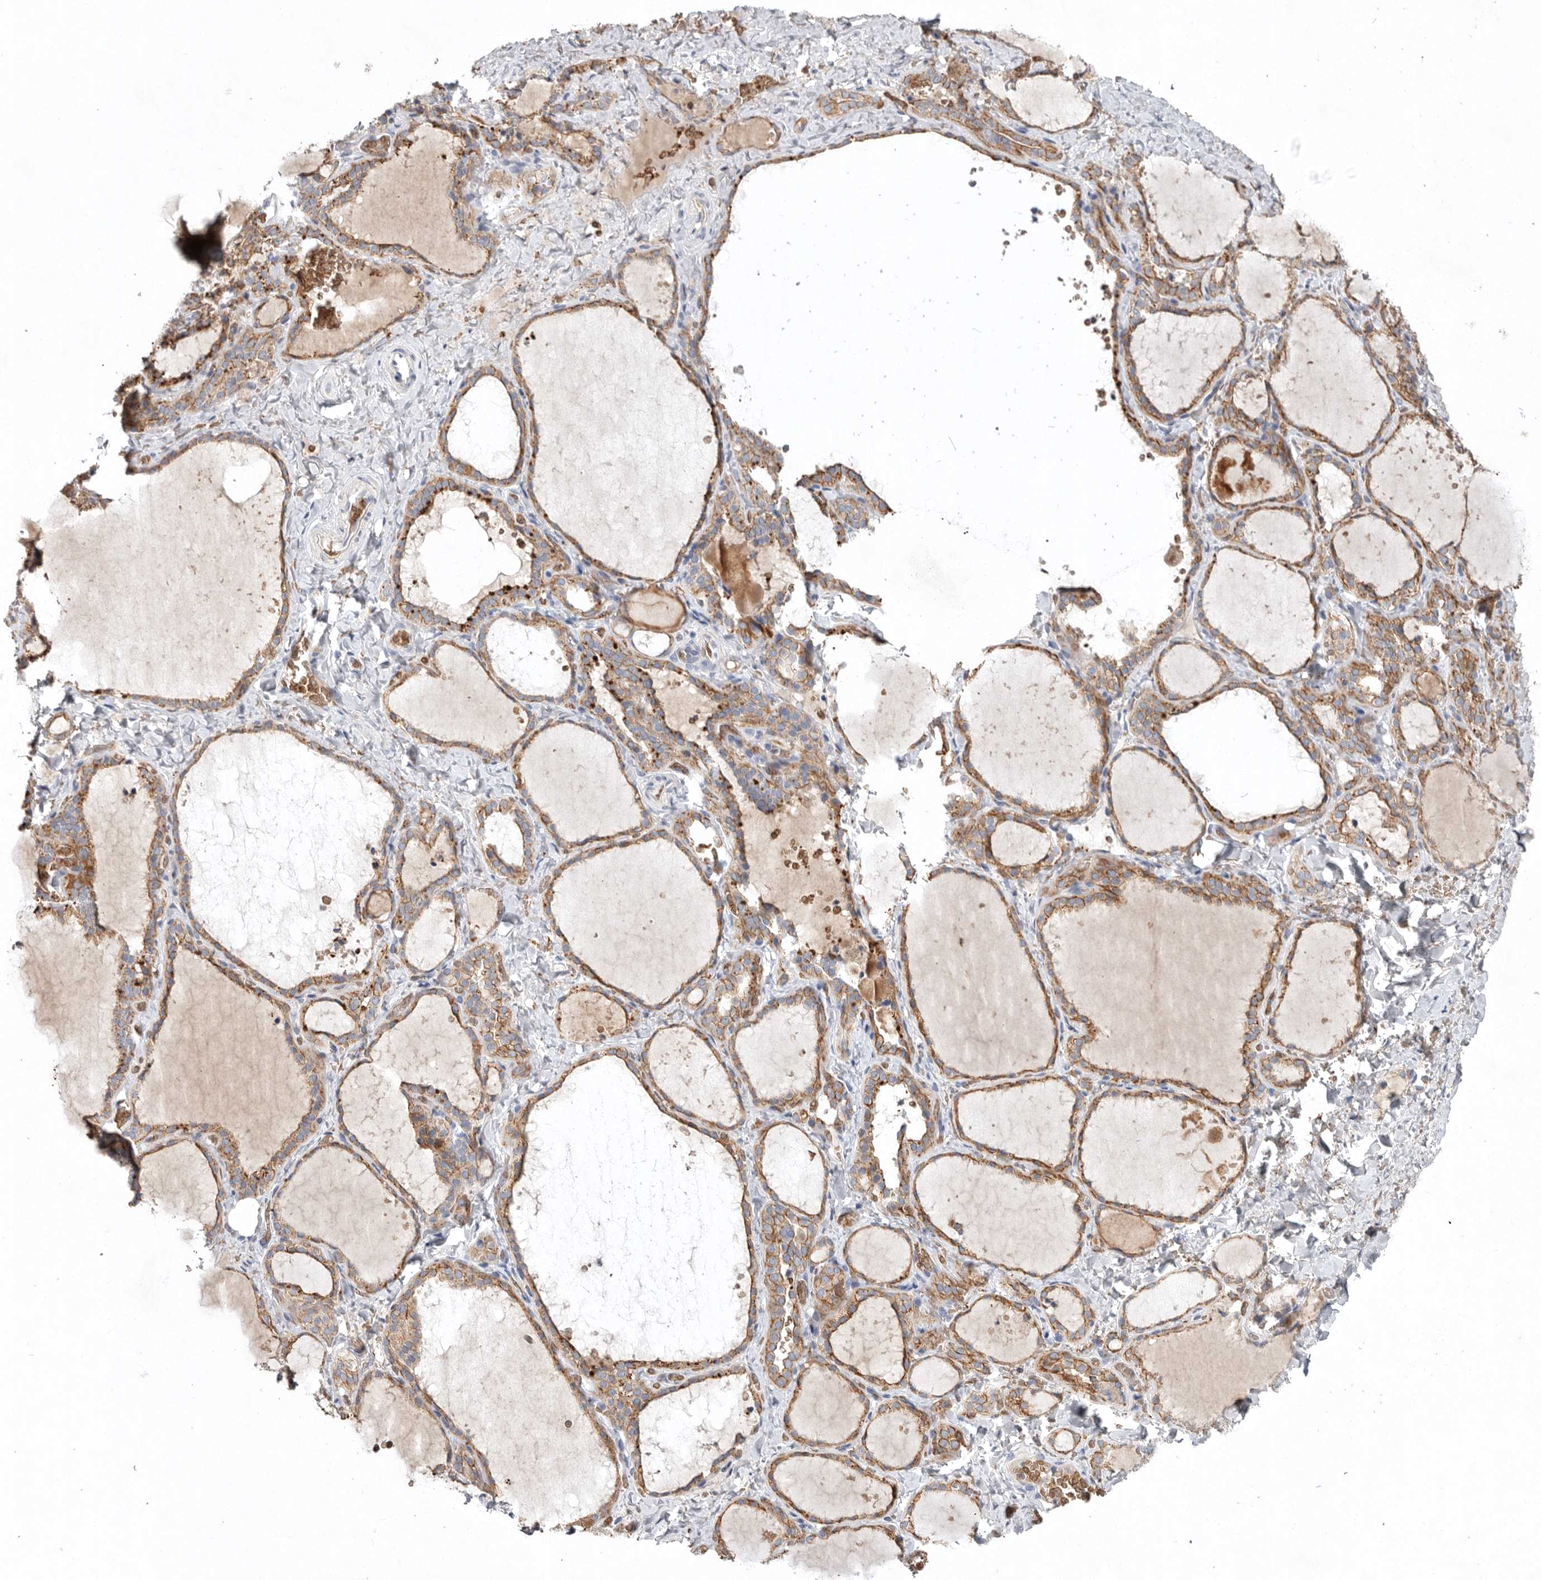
{"staining": {"intensity": "moderate", "quantity": ">75%", "location": "cytoplasmic/membranous"}, "tissue": "thyroid gland", "cell_type": "Glandular cells", "image_type": "normal", "snomed": [{"axis": "morphology", "description": "Normal tissue, NOS"}, {"axis": "topography", "description": "Thyroid gland"}], "caption": "A high-resolution micrograph shows immunohistochemistry (IHC) staining of benign thyroid gland, which exhibits moderate cytoplasmic/membranous positivity in approximately >75% of glandular cells. (brown staining indicates protein expression, while blue staining denotes nuclei).", "gene": "TNFSF14", "patient": {"sex": "female", "age": 22}}